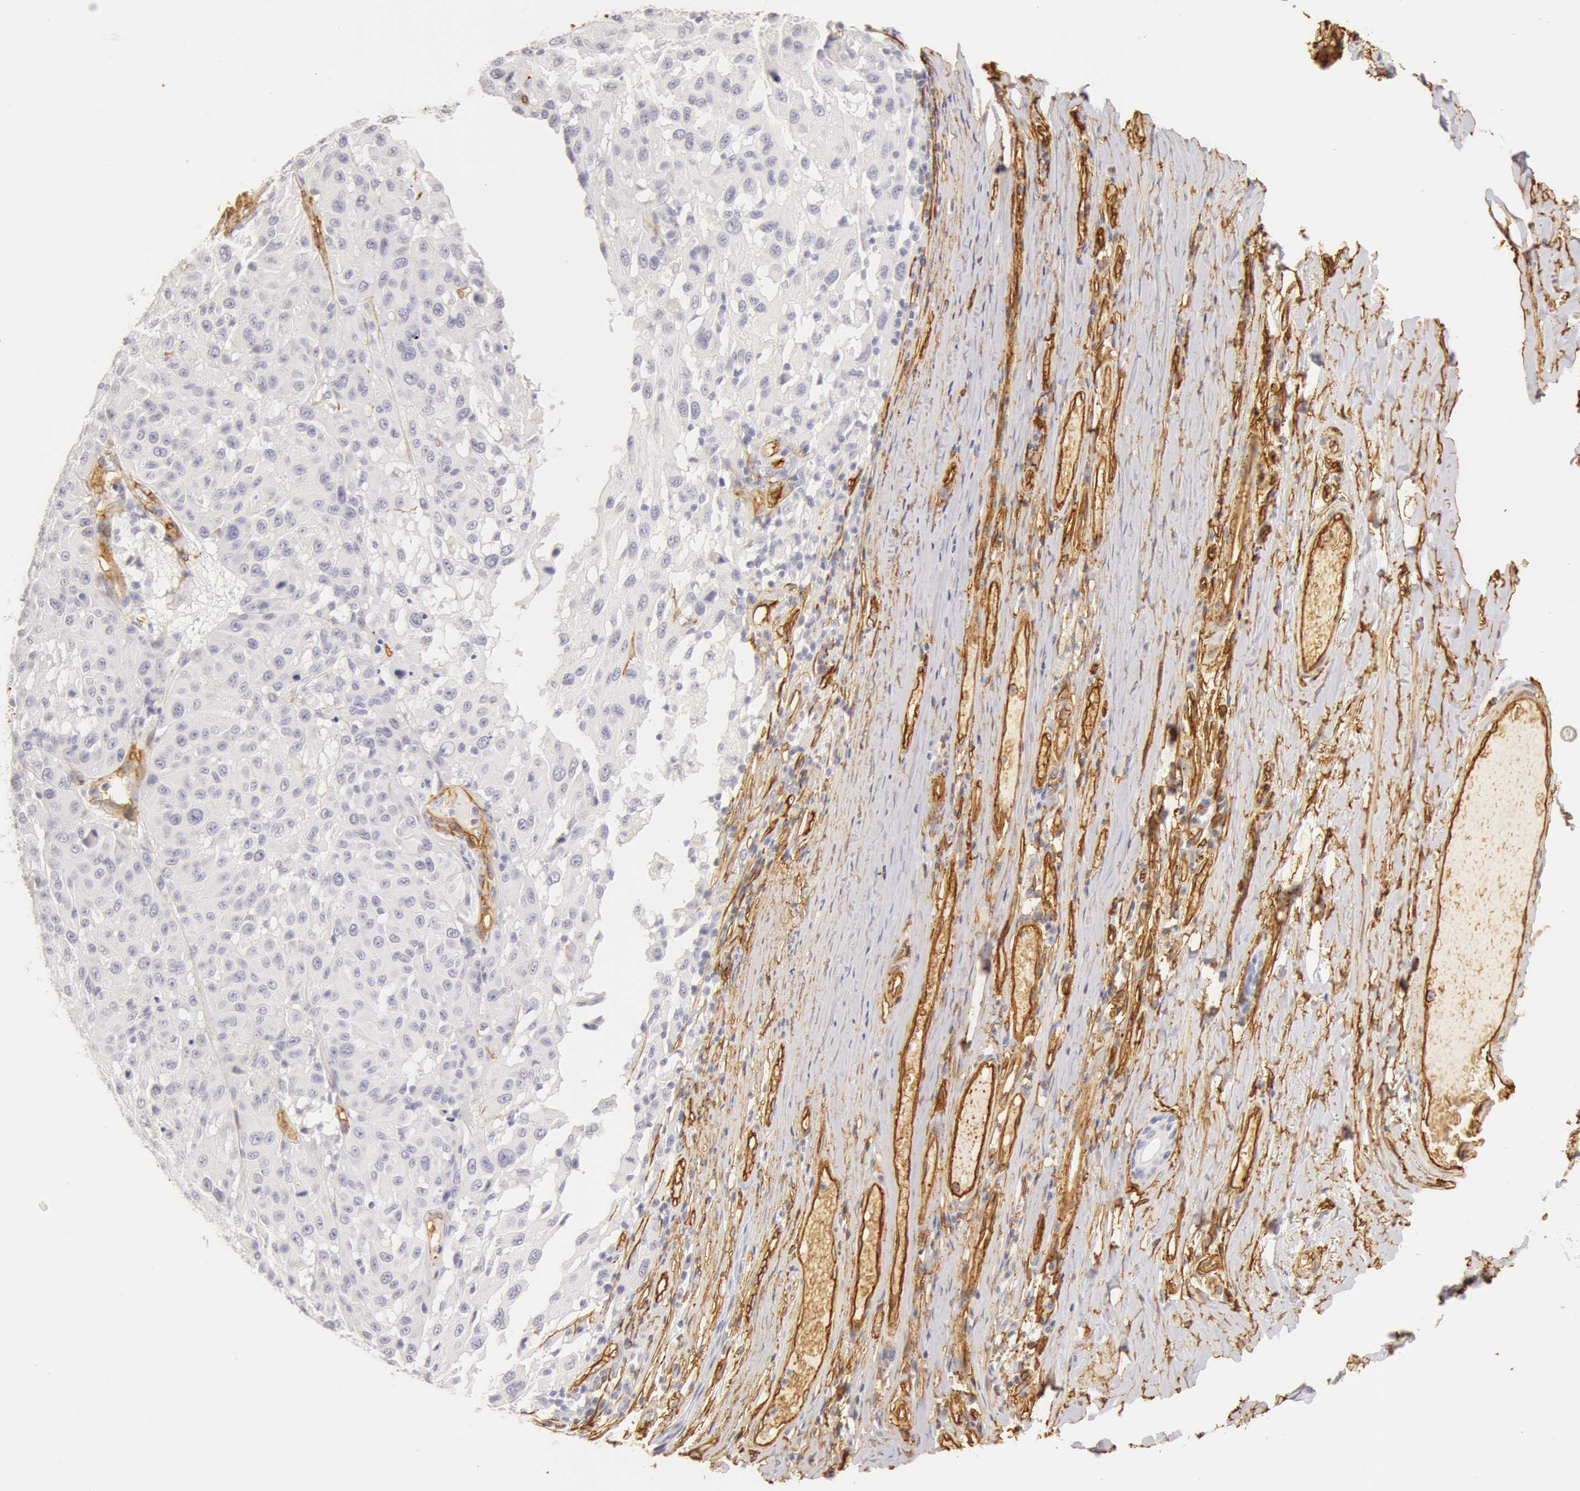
{"staining": {"intensity": "negative", "quantity": "none", "location": "none"}, "tissue": "melanoma", "cell_type": "Tumor cells", "image_type": "cancer", "snomed": [{"axis": "morphology", "description": "Malignant melanoma, NOS"}, {"axis": "topography", "description": "Skin"}], "caption": "Immunohistochemical staining of human malignant melanoma exhibits no significant expression in tumor cells. (DAB IHC visualized using brightfield microscopy, high magnification).", "gene": "AQP1", "patient": {"sex": "female", "age": 77}}